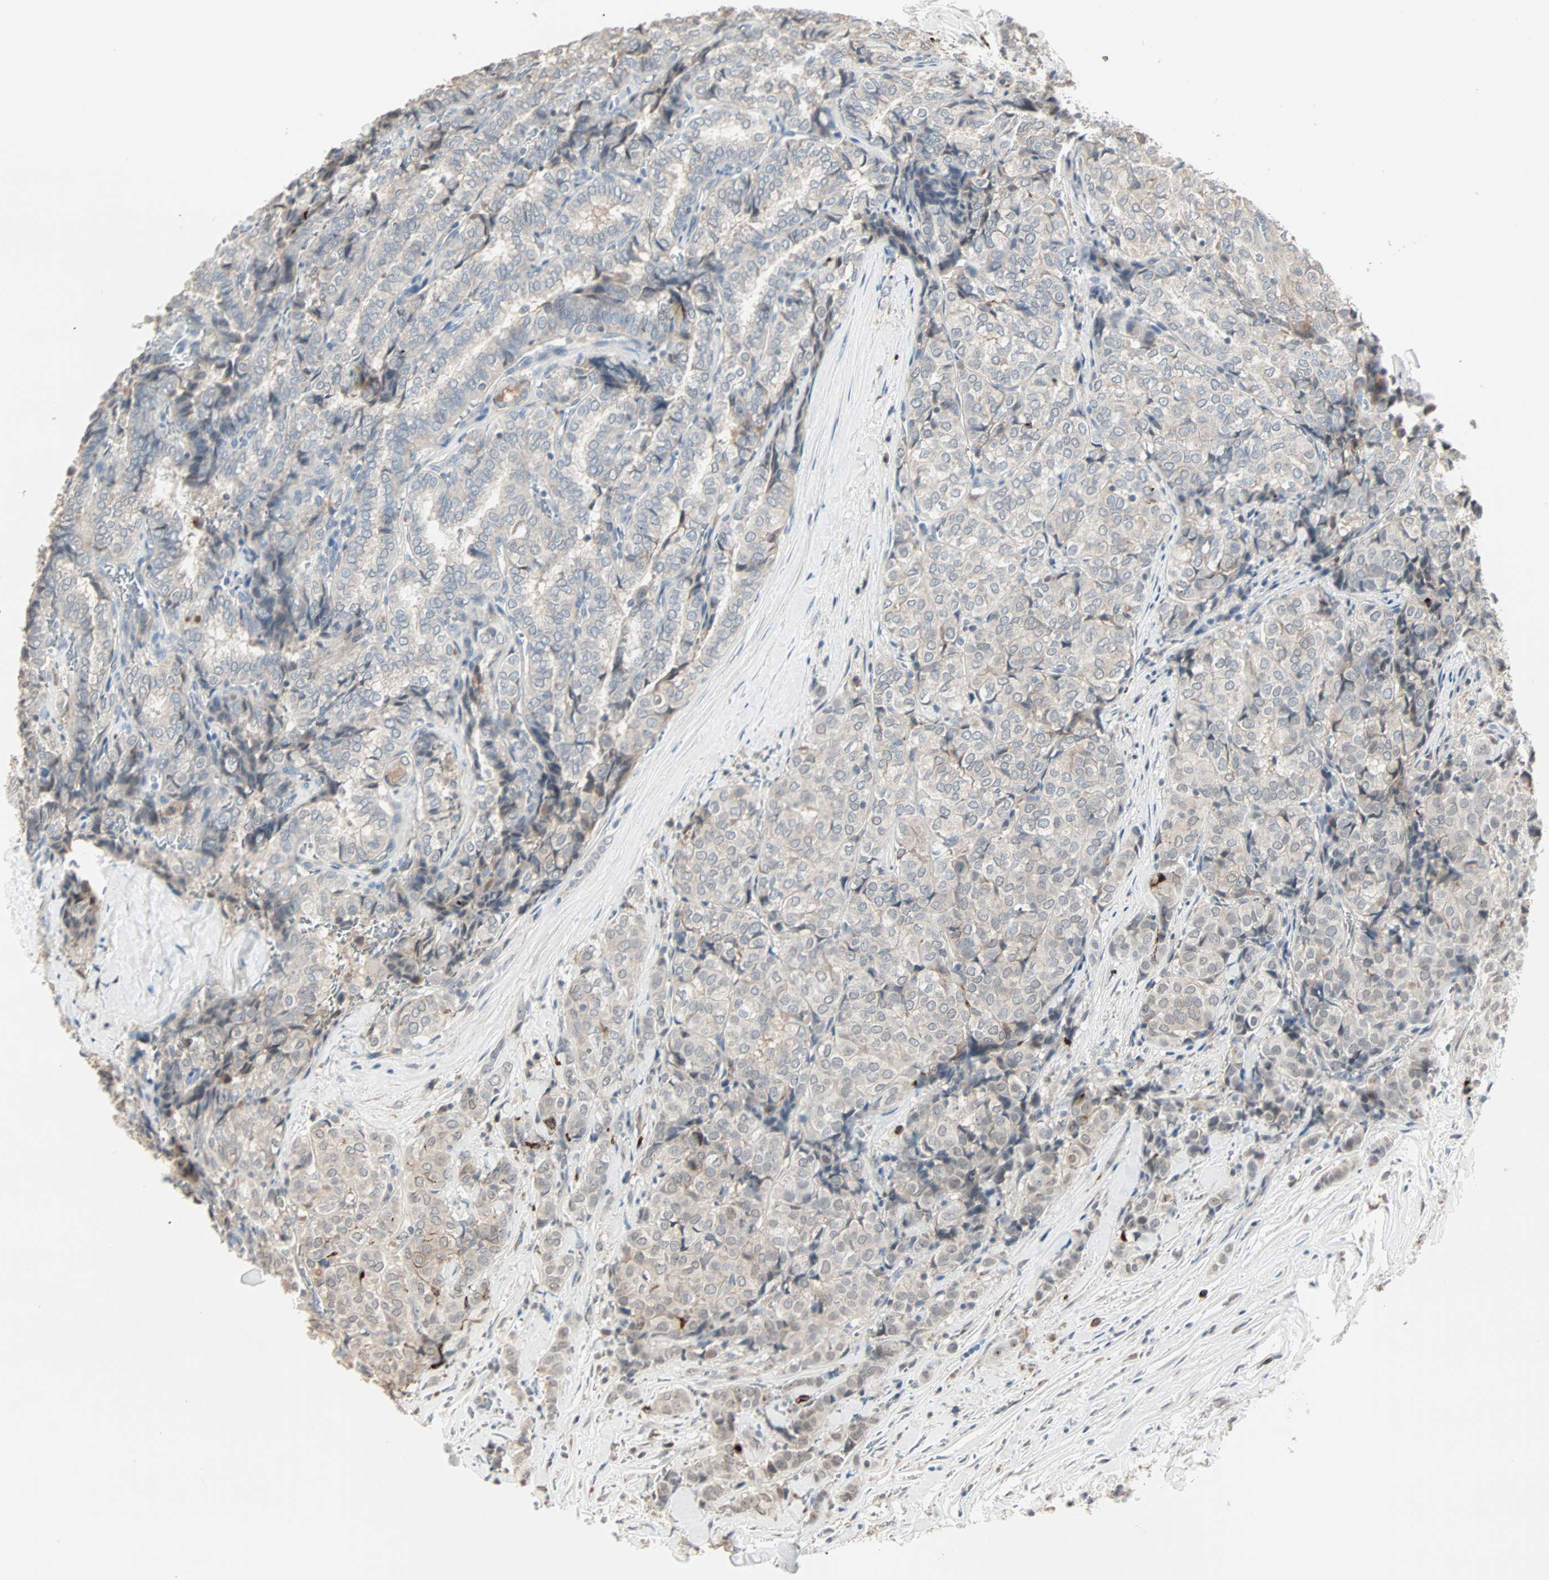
{"staining": {"intensity": "weak", "quantity": "25%-75%", "location": "cytoplasmic/membranous"}, "tissue": "thyroid cancer", "cell_type": "Tumor cells", "image_type": "cancer", "snomed": [{"axis": "morphology", "description": "Normal tissue, NOS"}, {"axis": "morphology", "description": "Papillary adenocarcinoma, NOS"}, {"axis": "topography", "description": "Thyroid gland"}], "caption": "Protein staining demonstrates weak cytoplasmic/membranous staining in approximately 25%-75% of tumor cells in thyroid cancer.", "gene": "KDM4A", "patient": {"sex": "female", "age": 30}}